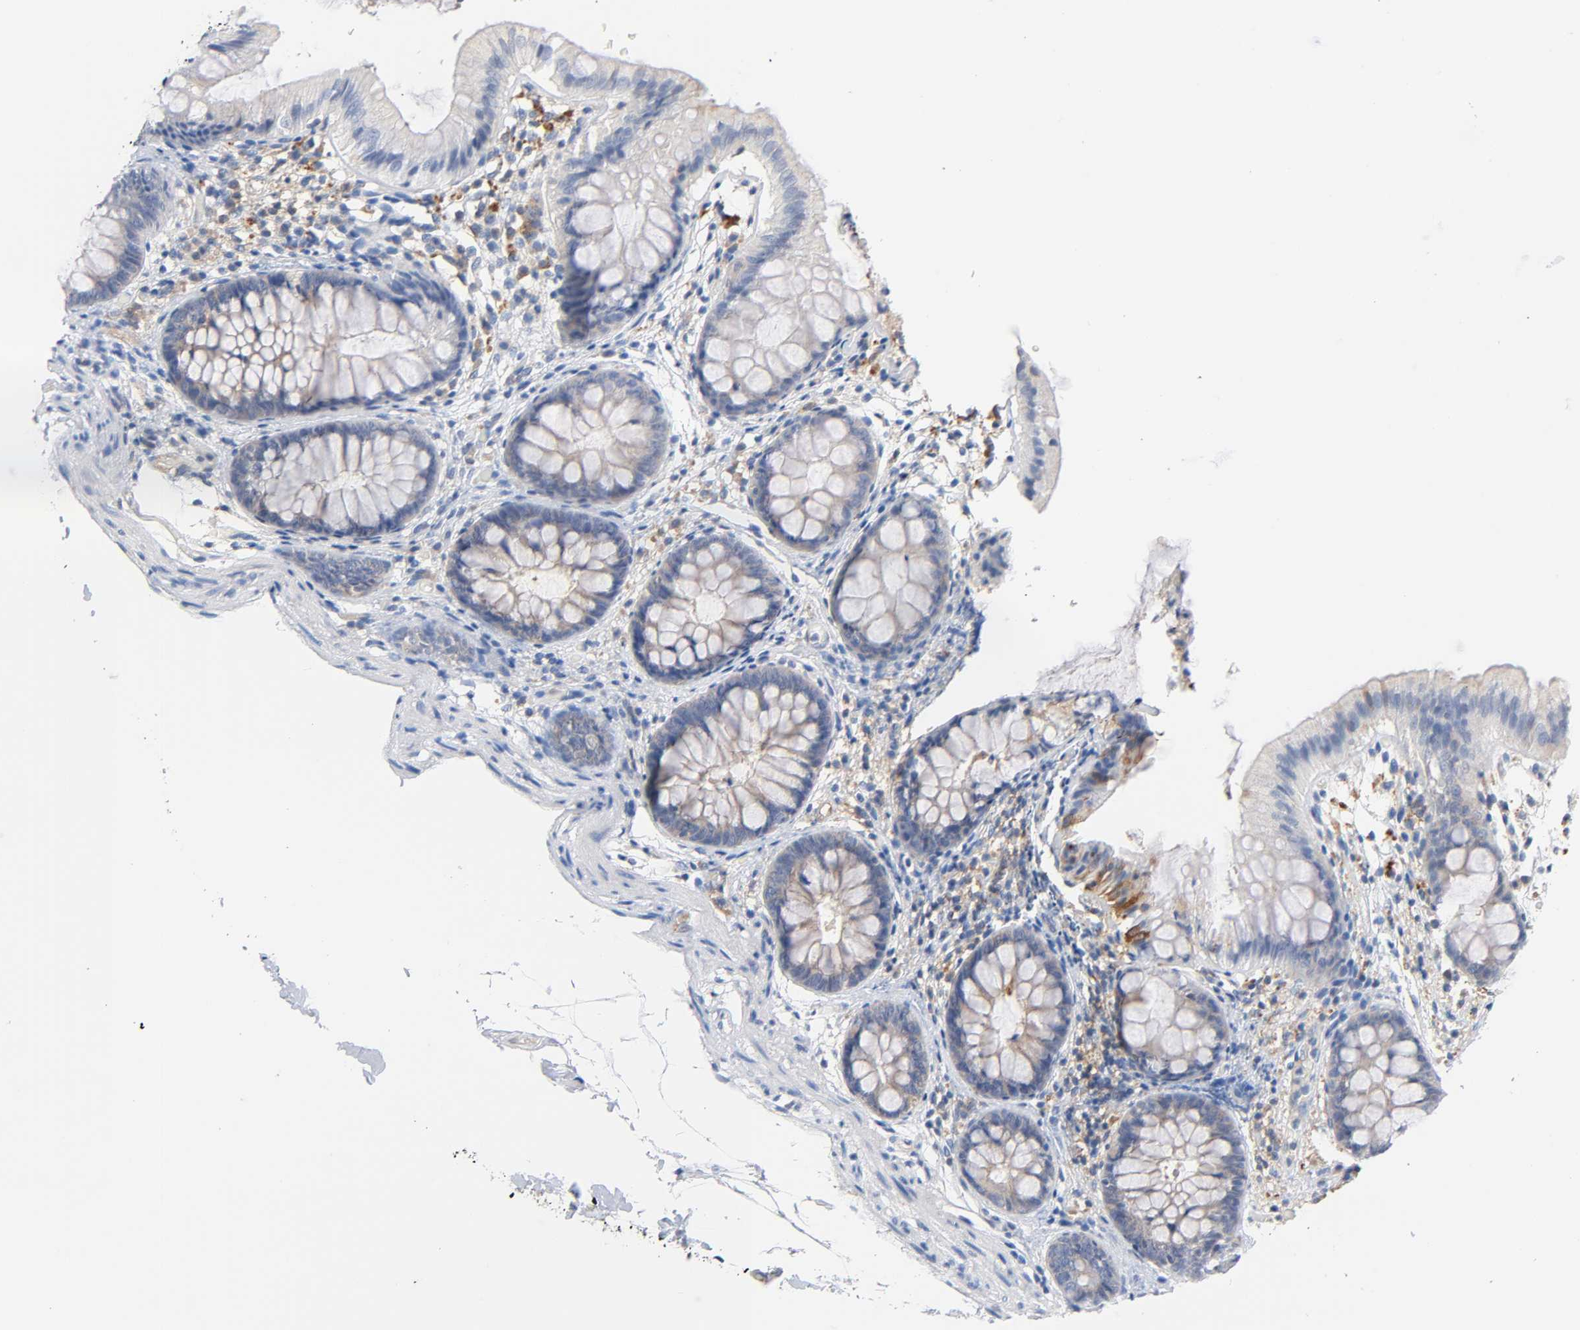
{"staining": {"intensity": "negative", "quantity": "none", "location": "none"}, "tissue": "colon", "cell_type": "Endothelial cells", "image_type": "normal", "snomed": [{"axis": "morphology", "description": "Normal tissue, NOS"}, {"axis": "topography", "description": "Smooth muscle"}, {"axis": "topography", "description": "Colon"}], "caption": "High power microscopy histopathology image of an immunohistochemistry image of benign colon, revealing no significant expression in endothelial cells.", "gene": "MALT1", "patient": {"sex": "male", "age": 67}}